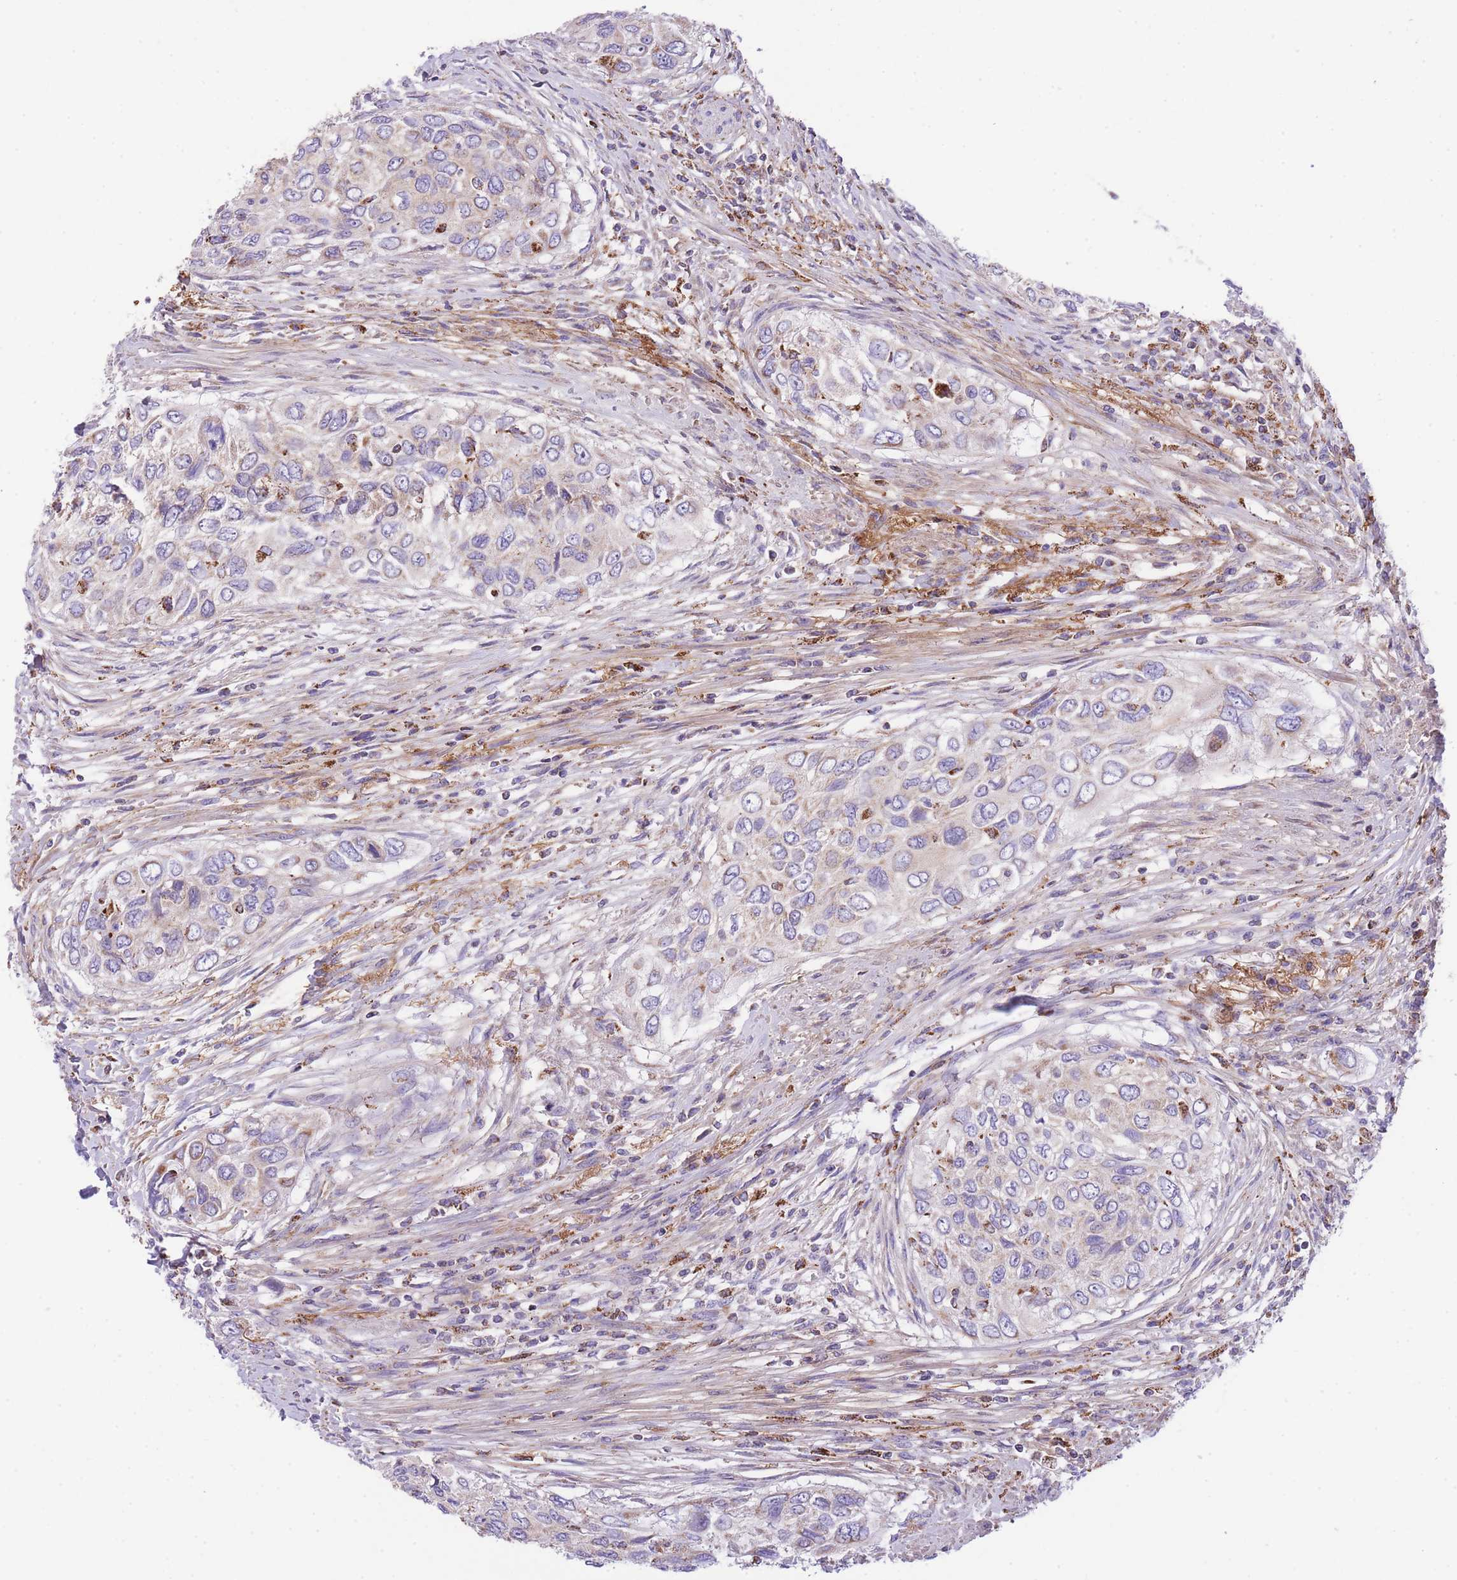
{"staining": {"intensity": "negative", "quantity": "none", "location": "none"}, "tissue": "urothelial cancer", "cell_type": "Tumor cells", "image_type": "cancer", "snomed": [{"axis": "morphology", "description": "Urothelial carcinoma, High grade"}, {"axis": "topography", "description": "Urinary bladder"}], "caption": "This image is of urothelial carcinoma (high-grade) stained with immunohistochemistry to label a protein in brown with the nuclei are counter-stained blue. There is no staining in tumor cells.", "gene": "ST3GAL3", "patient": {"sex": "female", "age": 60}}